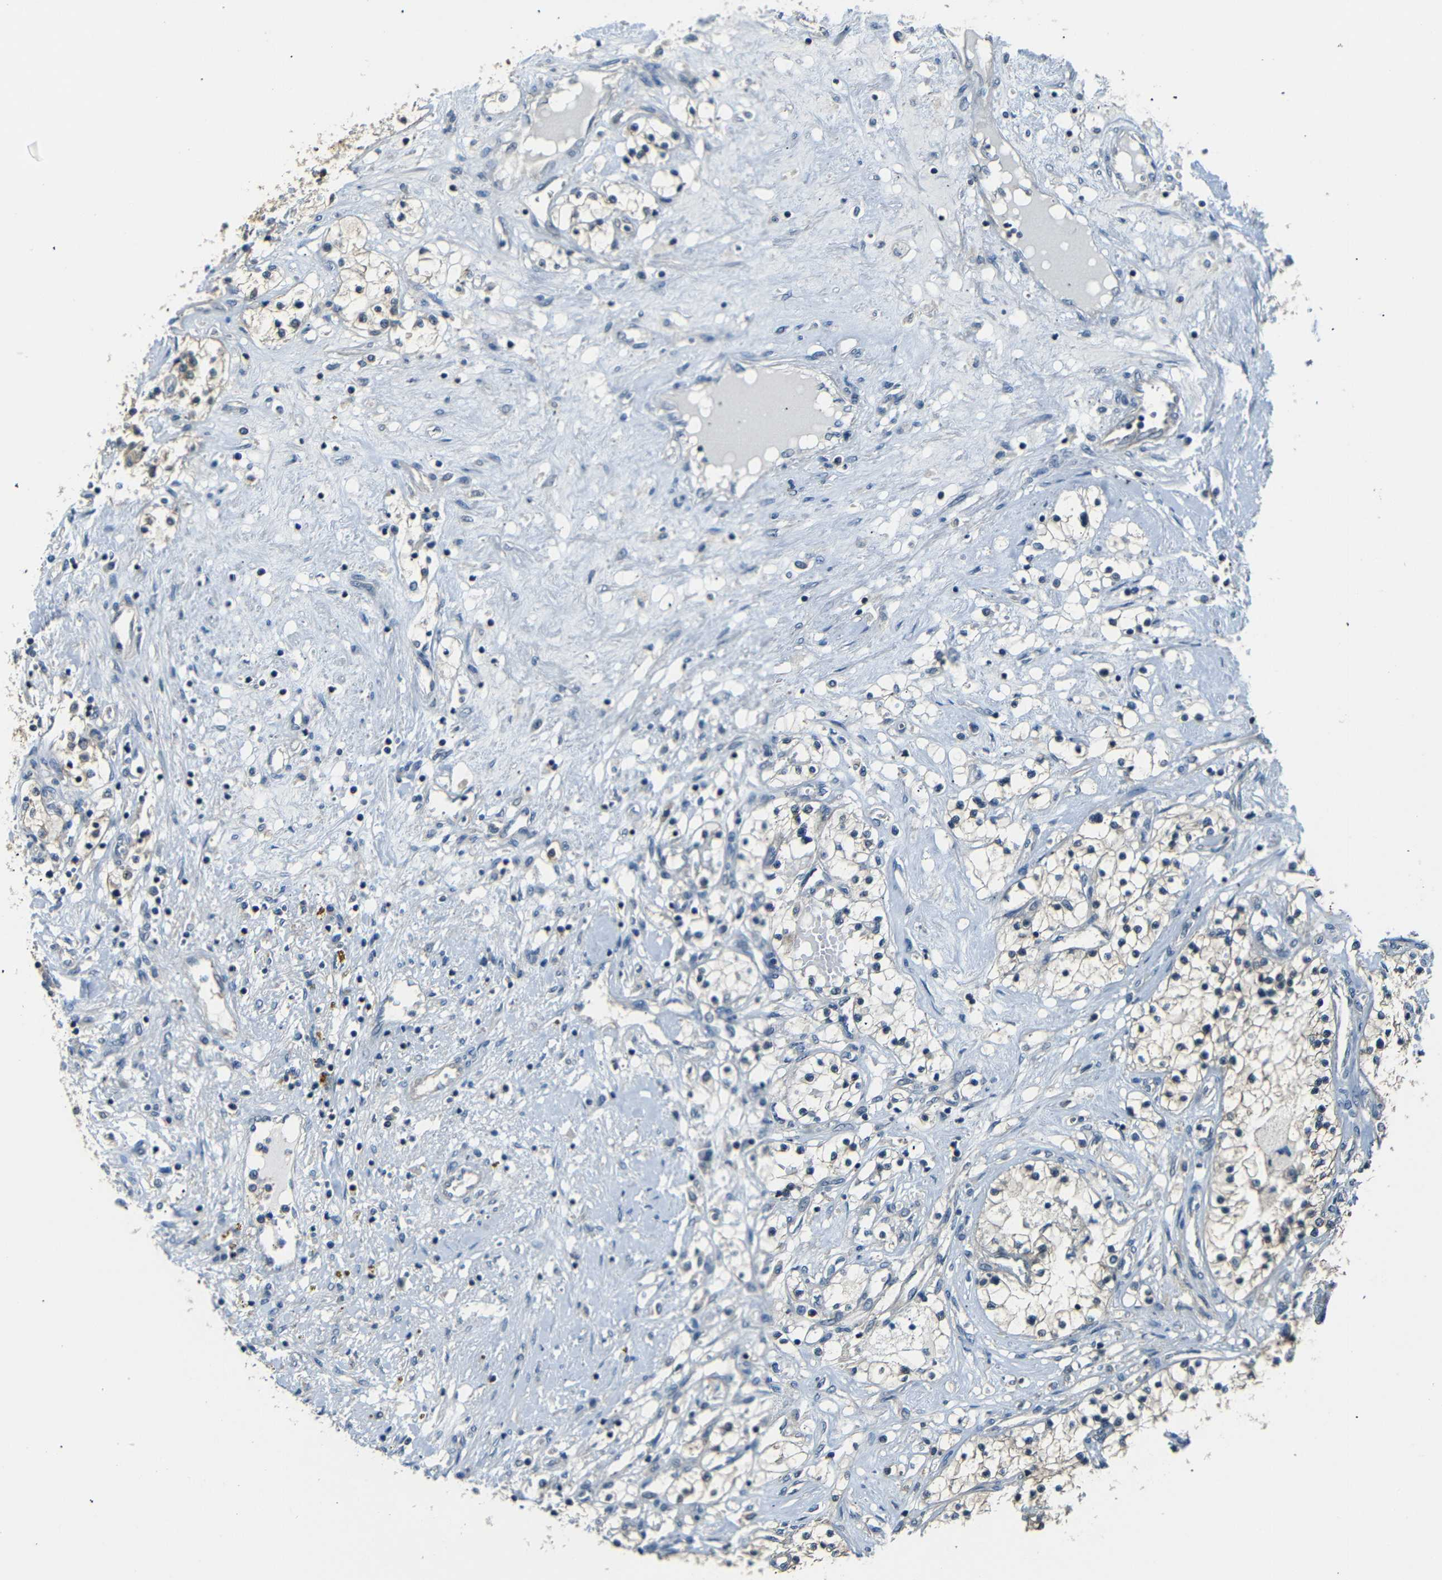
{"staining": {"intensity": "negative", "quantity": "none", "location": "none"}, "tissue": "renal cancer", "cell_type": "Tumor cells", "image_type": "cancer", "snomed": [{"axis": "morphology", "description": "Adenocarcinoma, NOS"}, {"axis": "topography", "description": "Kidney"}], "caption": "Immunohistochemistry (IHC) micrograph of renal adenocarcinoma stained for a protein (brown), which demonstrates no expression in tumor cells.", "gene": "SFN", "patient": {"sex": "male", "age": 68}}